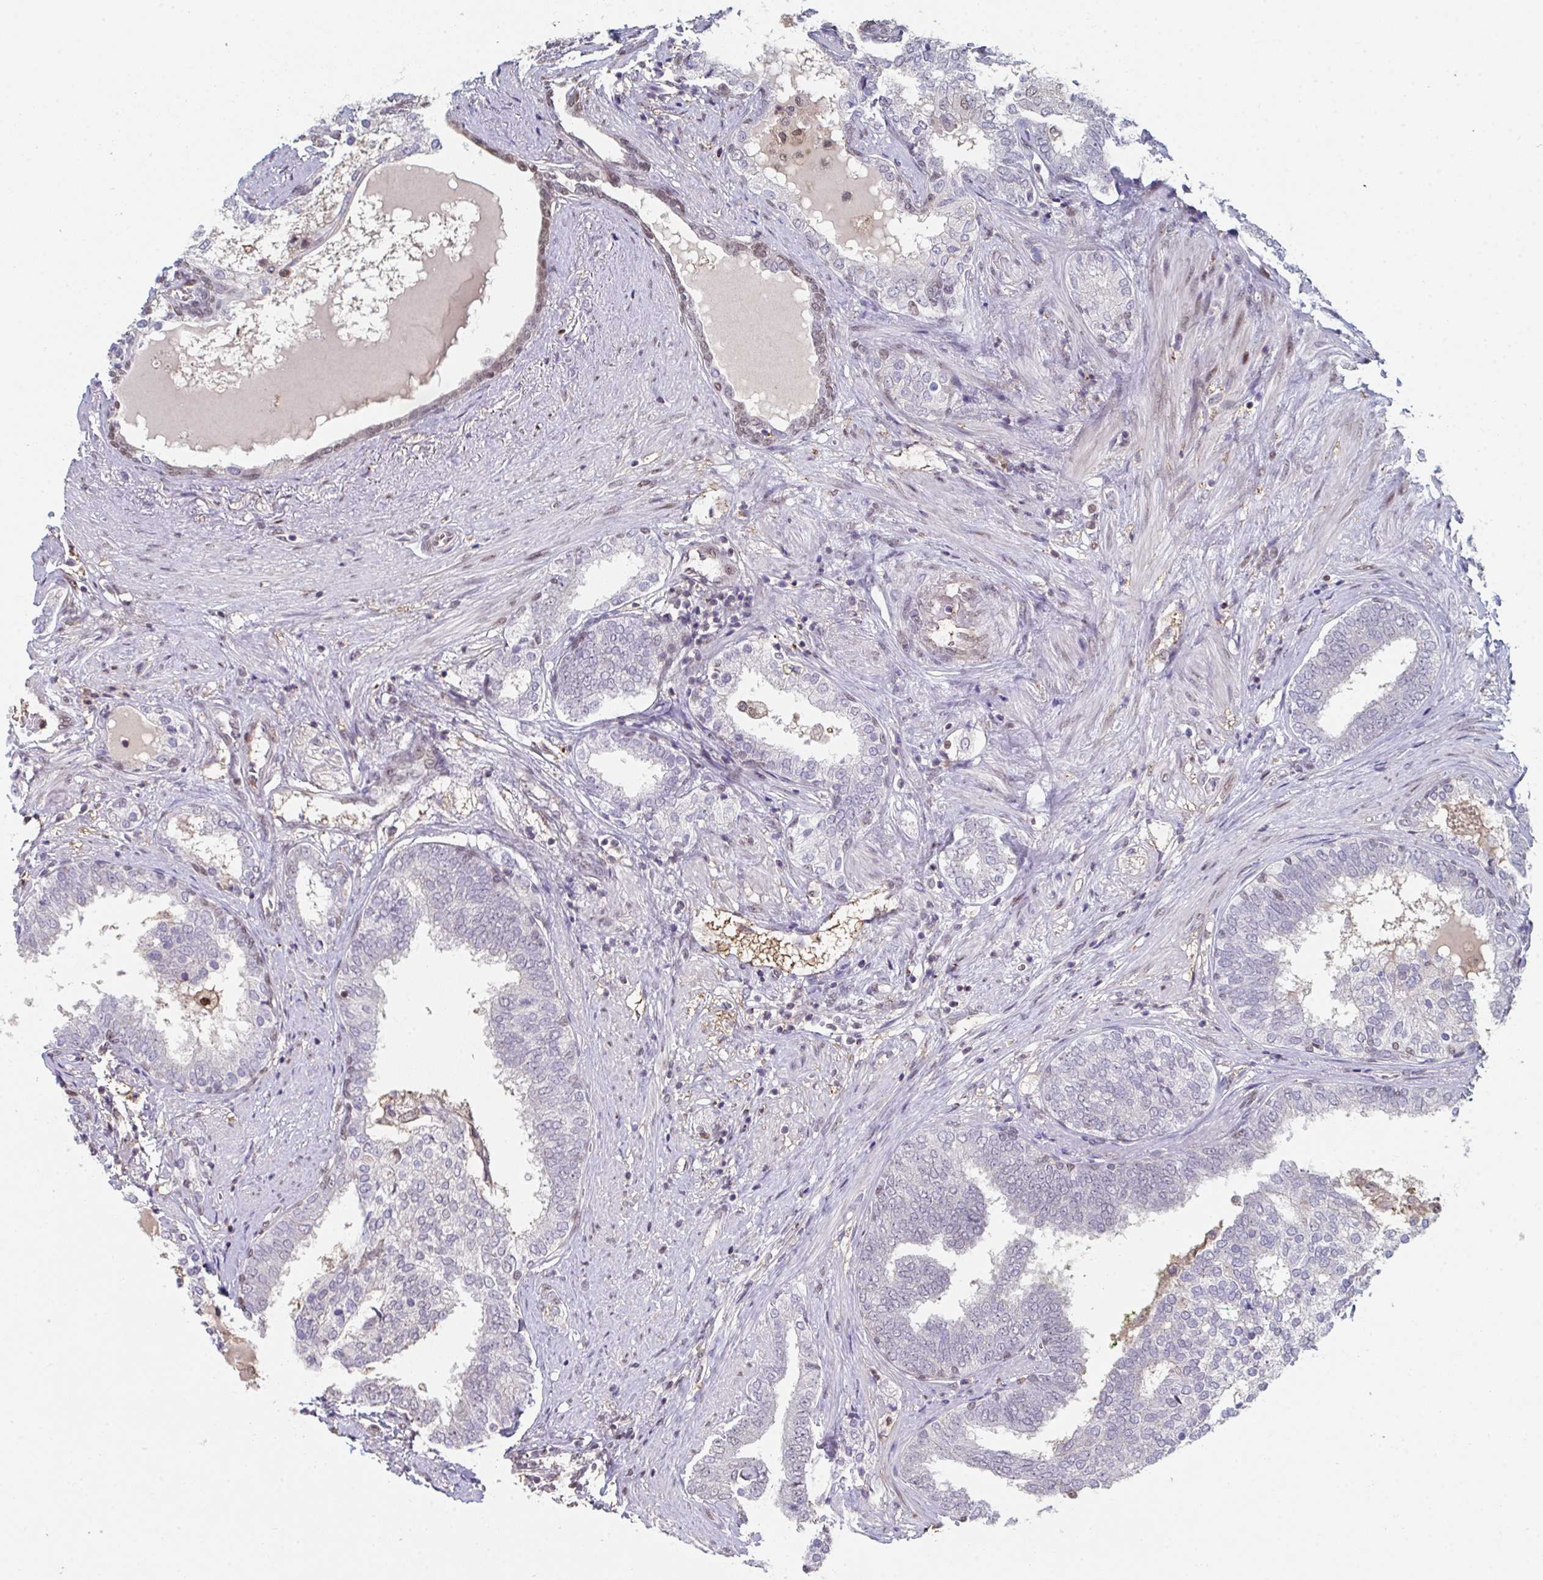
{"staining": {"intensity": "negative", "quantity": "none", "location": "none"}, "tissue": "prostate cancer", "cell_type": "Tumor cells", "image_type": "cancer", "snomed": [{"axis": "morphology", "description": "Adenocarcinoma, High grade"}, {"axis": "topography", "description": "Prostate"}], "caption": "The image displays no staining of tumor cells in prostate high-grade adenocarcinoma.", "gene": "ACD", "patient": {"sex": "male", "age": 72}}